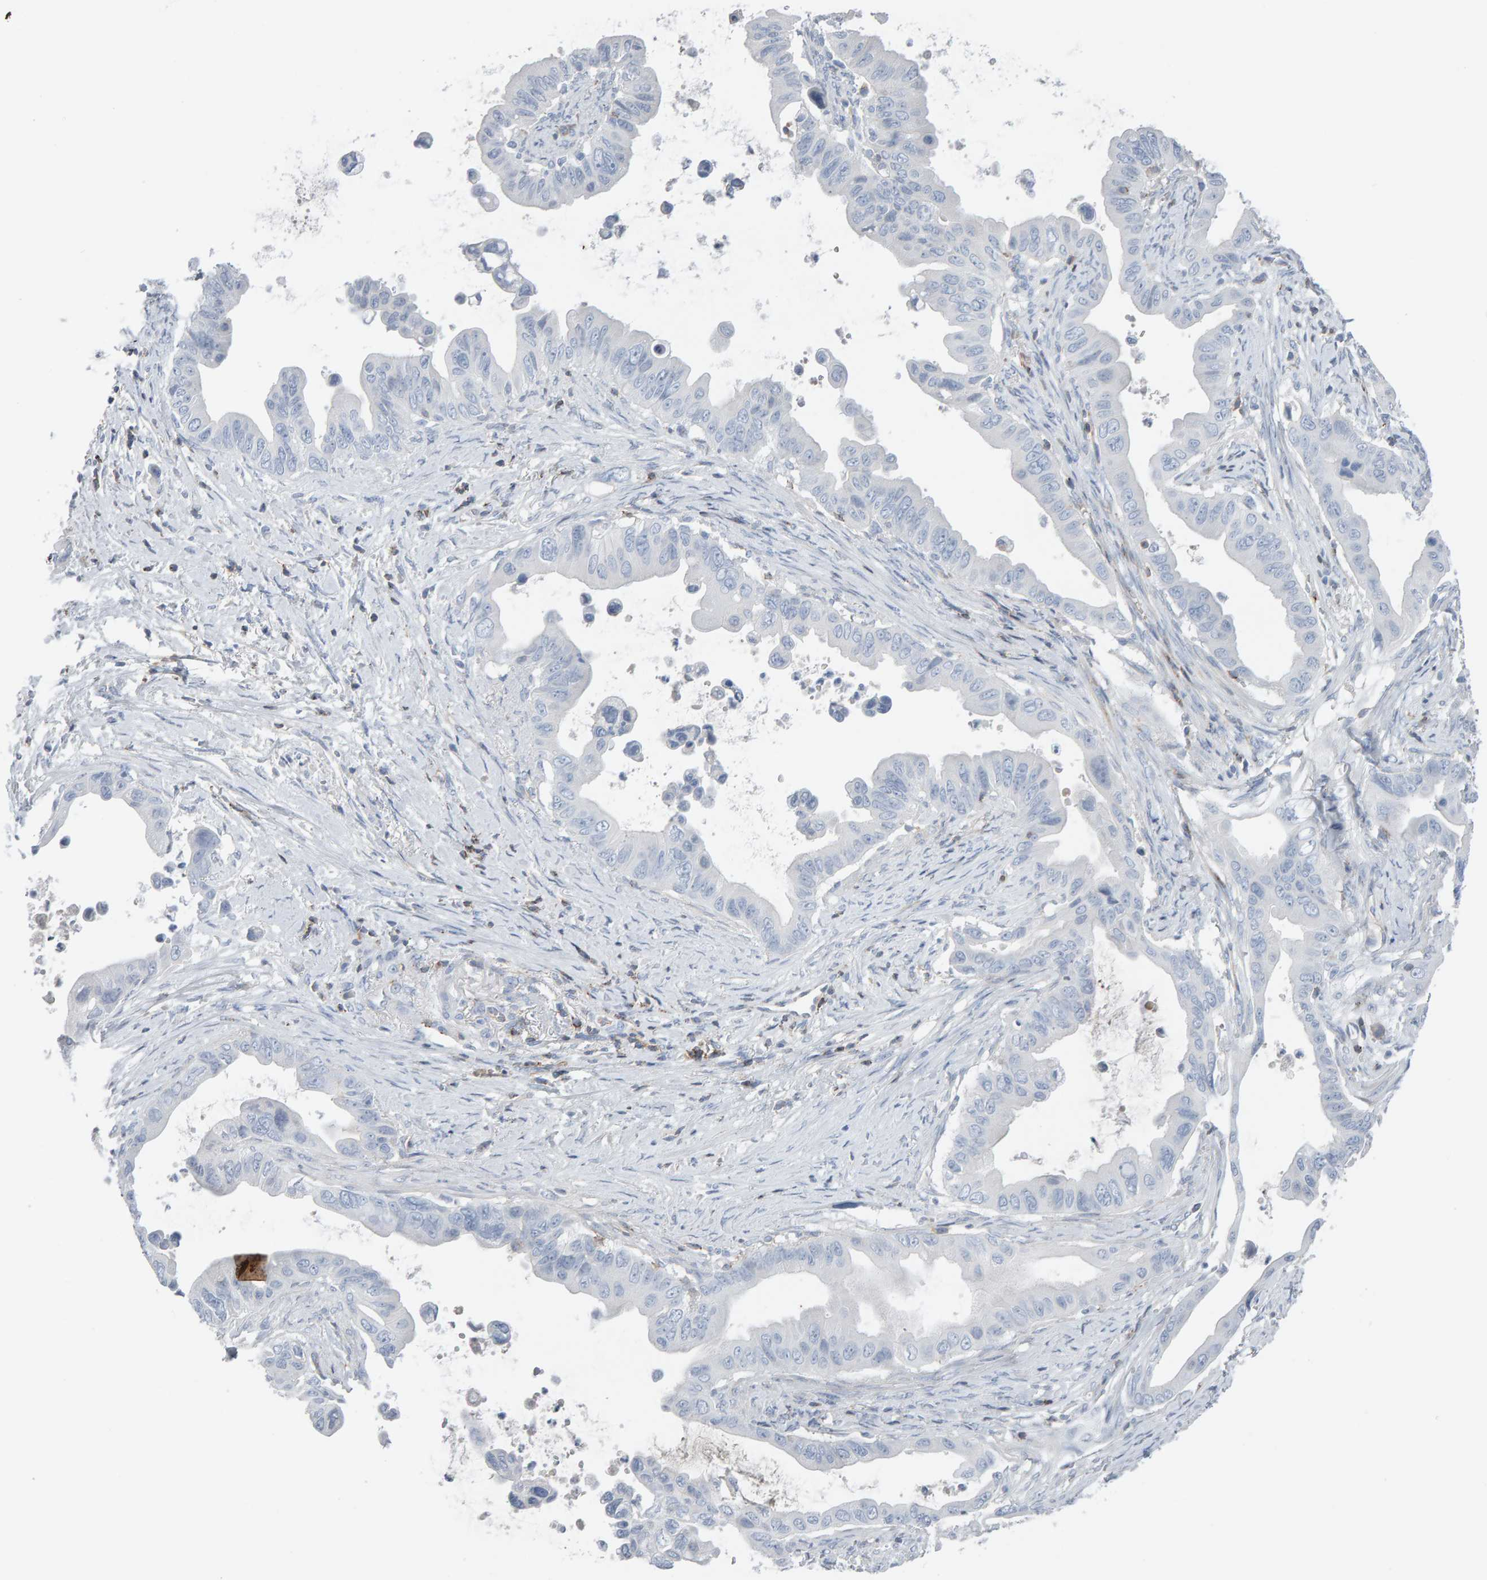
{"staining": {"intensity": "negative", "quantity": "none", "location": "none"}, "tissue": "pancreatic cancer", "cell_type": "Tumor cells", "image_type": "cancer", "snomed": [{"axis": "morphology", "description": "Adenocarcinoma, NOS"}, {"axis": "topography", "description": "Pancreas"}], "caption": "Tumor cells show no significant protein staining in pancreatic cancer.", "gene": "FYN", "patient": {"sex": "female", "age": 72}}